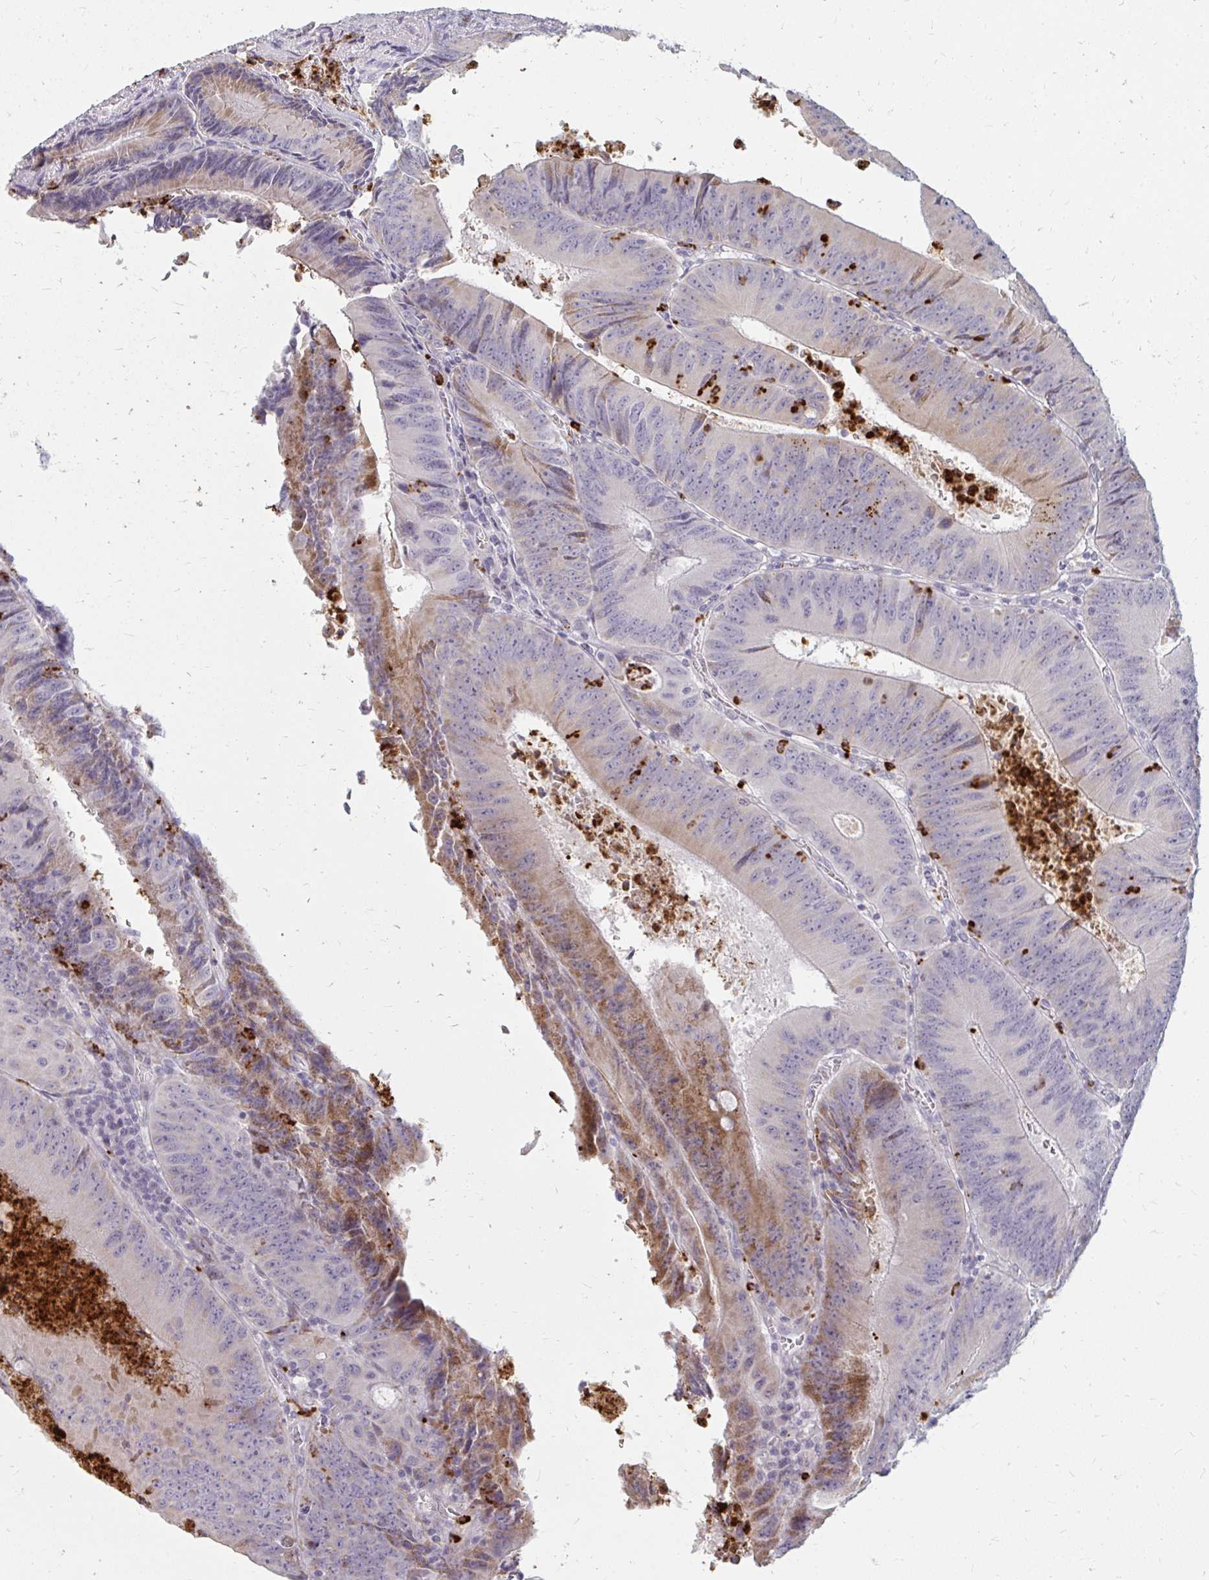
{"staining": {"intensity": "moderate", "quantity": "<25%", "location": "cytoplasmic/membranous"}, "tissue": "colorectal cancer", "cell_type": "Tumor cells", "image_type": "cancer", "snomed": [{"axis": "morphology", "description": "Adenocarcinoma, NOS"}, {"axis": "topography", "description": "Rectum"}], "caption": "Protein staining of adenocarcinoma (colorectal) tissue displays moderate cytoplasmic/membranous staining in approximately <25% of tumor cells.", "gene": "RAB33A", "patient": {"sex": "female", "age": 72}}